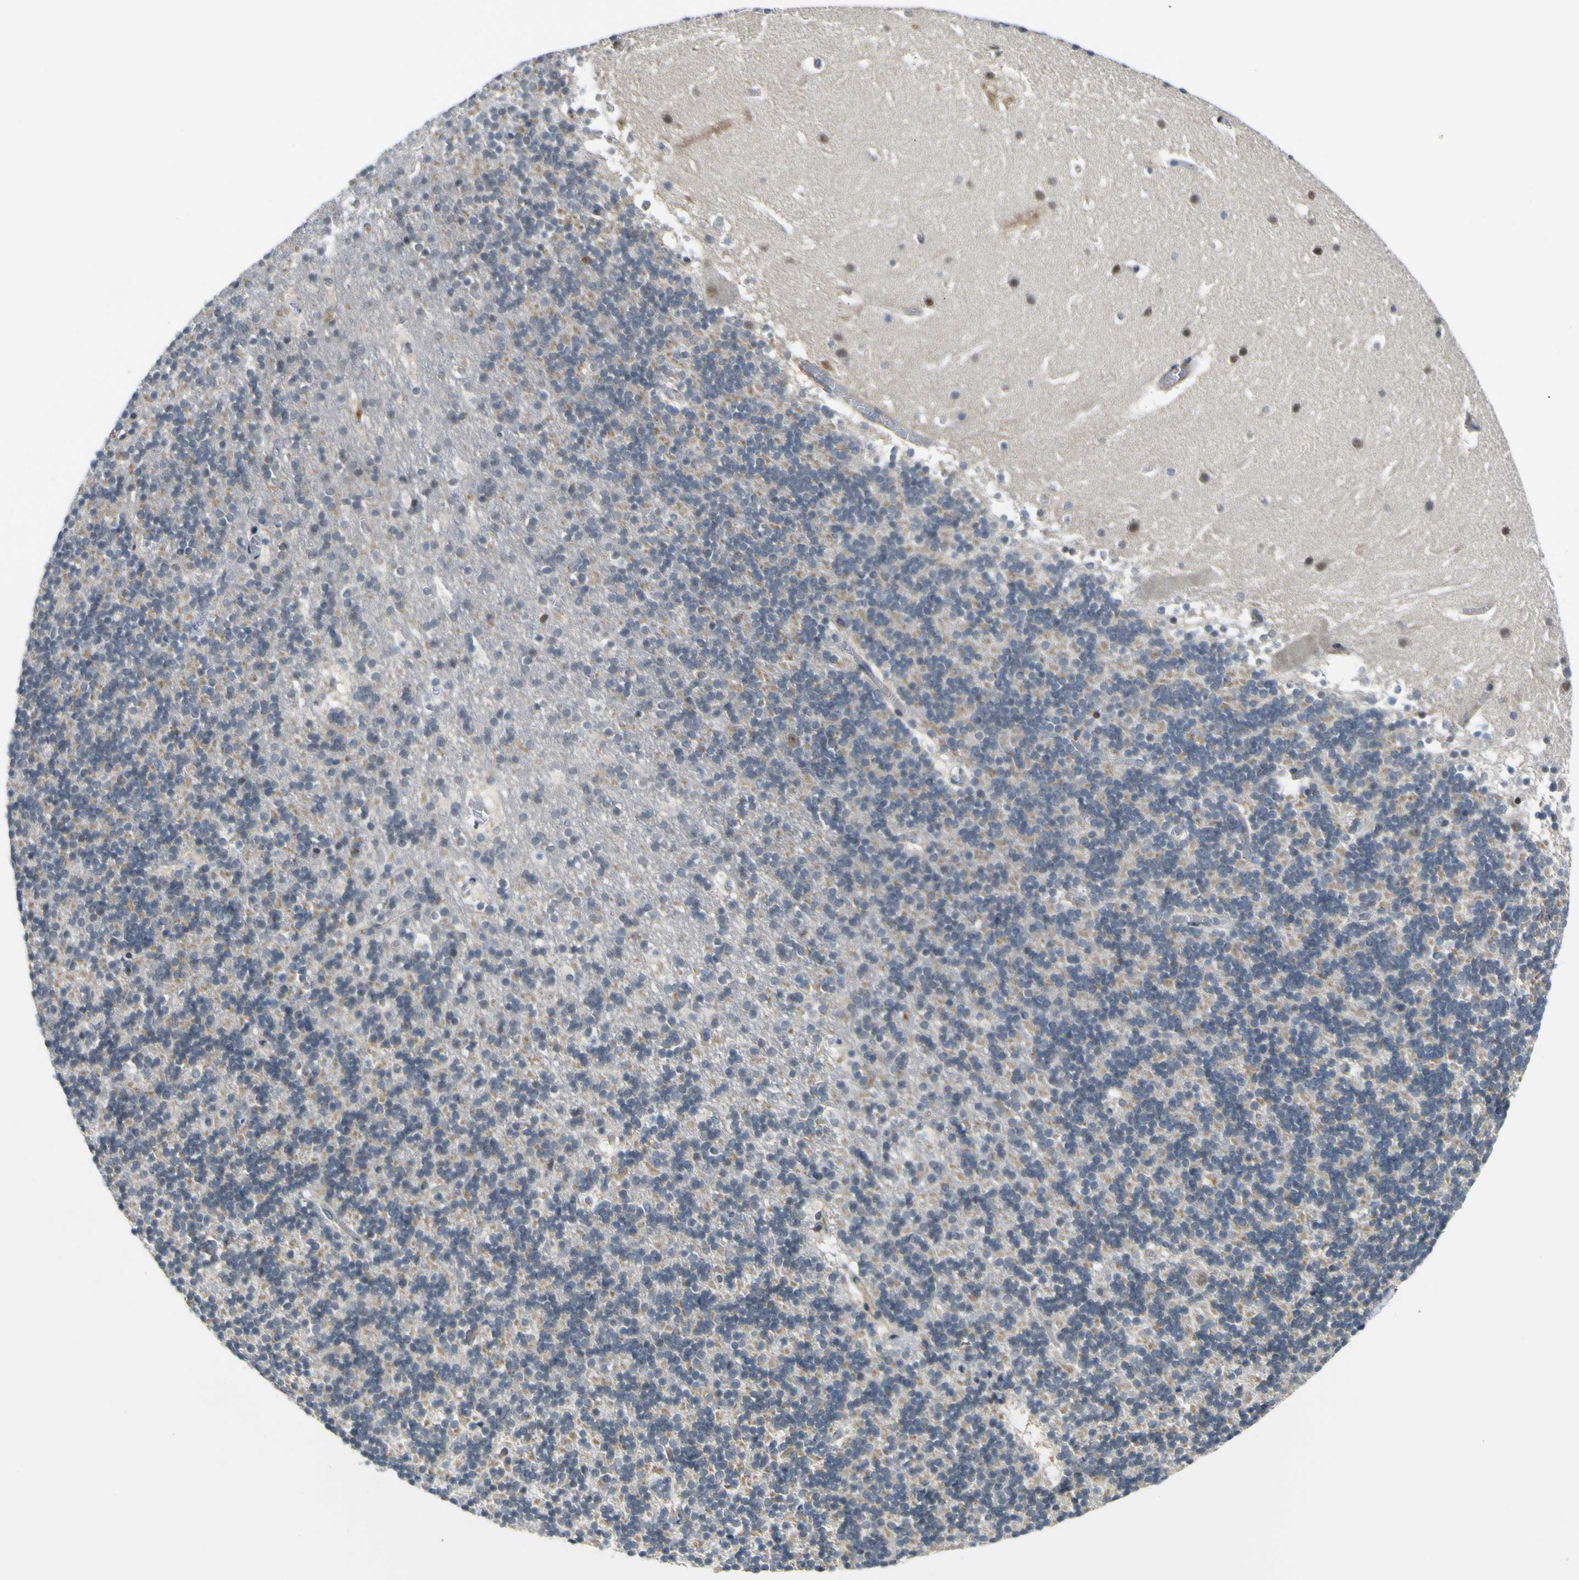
{"staining": {"intensity": "weak", "quantity": "25%-75%", "location": "cytoplasmic/membranous"}, "tissue": "cerebellum", "cell_type": "Cells in granular layer", "image_type": "normal", "snomed": [{"axis": "morphology", "description": "Normal tissue, NOS"}, {"axis": "topography", "description": "Cerebellum"}], "caption": "Immunohistochemistry (IHC) (DAB) staining of unremarkable human cerebellum exhibits weak cytoplasmic/membranous protein staining in about 25%-75% of cells in granular layer.", "gene": "KDM7A", "patient": {"sex": "male", "age": 45}}